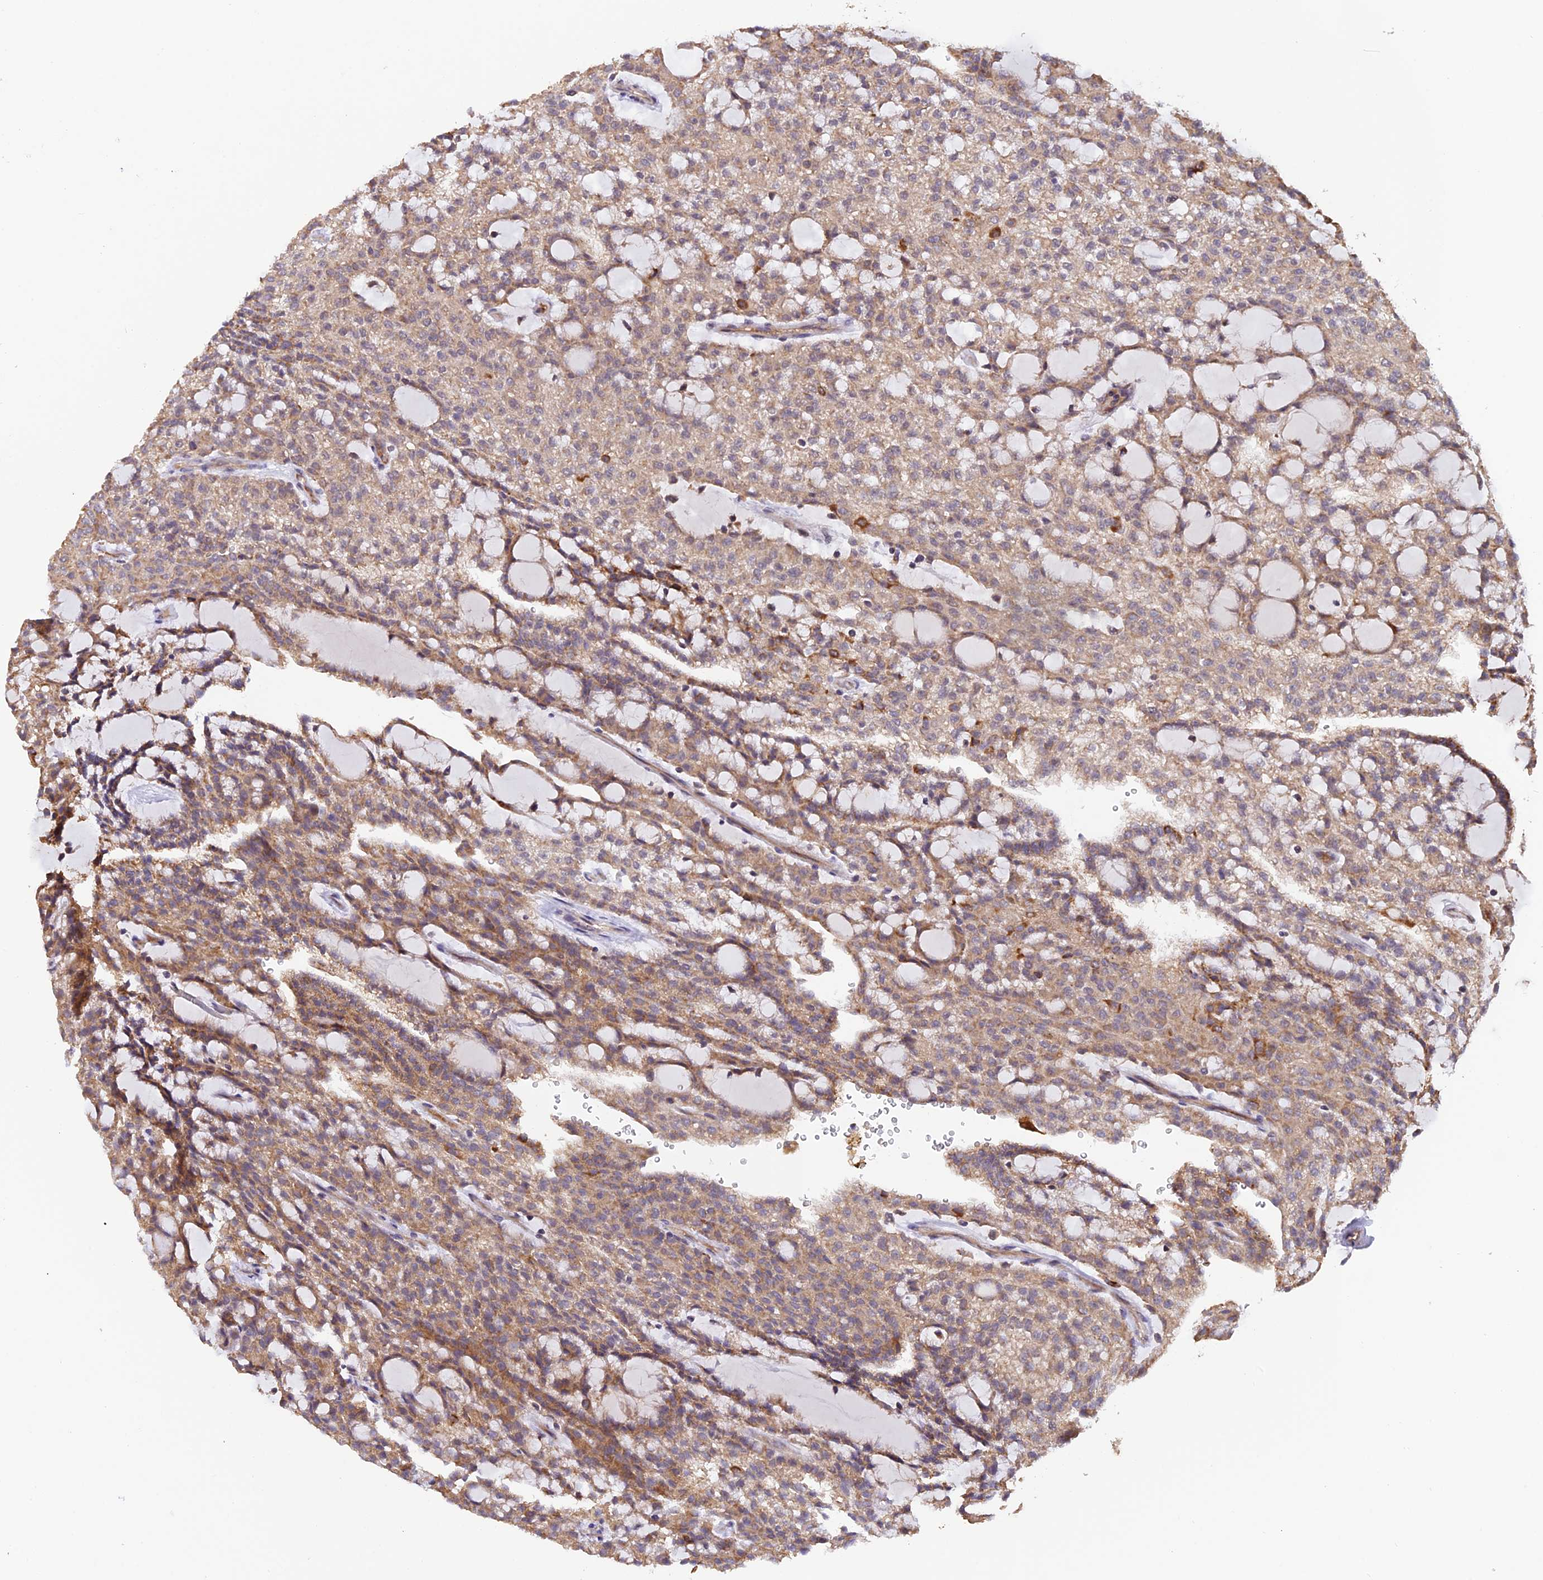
{"staining": {"intensity": "moderate", "quantity": "25%-75%", "location": "cytoplasmic/membranous"}, "tissue": "renal cancer", "cell_type": "Tumor cells", "image_type": "cancer", "snomed": [{"axis": "morphology", "description": "Adenocarcinoma, NOS"}, {"axis": "topography", "description": "Kidney"}], "caption": "IHC image of neoplastic tissue: human renal cancer stained using immunohistochemistry exhibits medium levels of moderate protein expression localized specifically in the cytoplasmic/membranous of tumor cells, appearing as a cytoplasmic/membranous brown color.", "gene": "MNS1", "patient": {"sex": "male", "age": 63}}